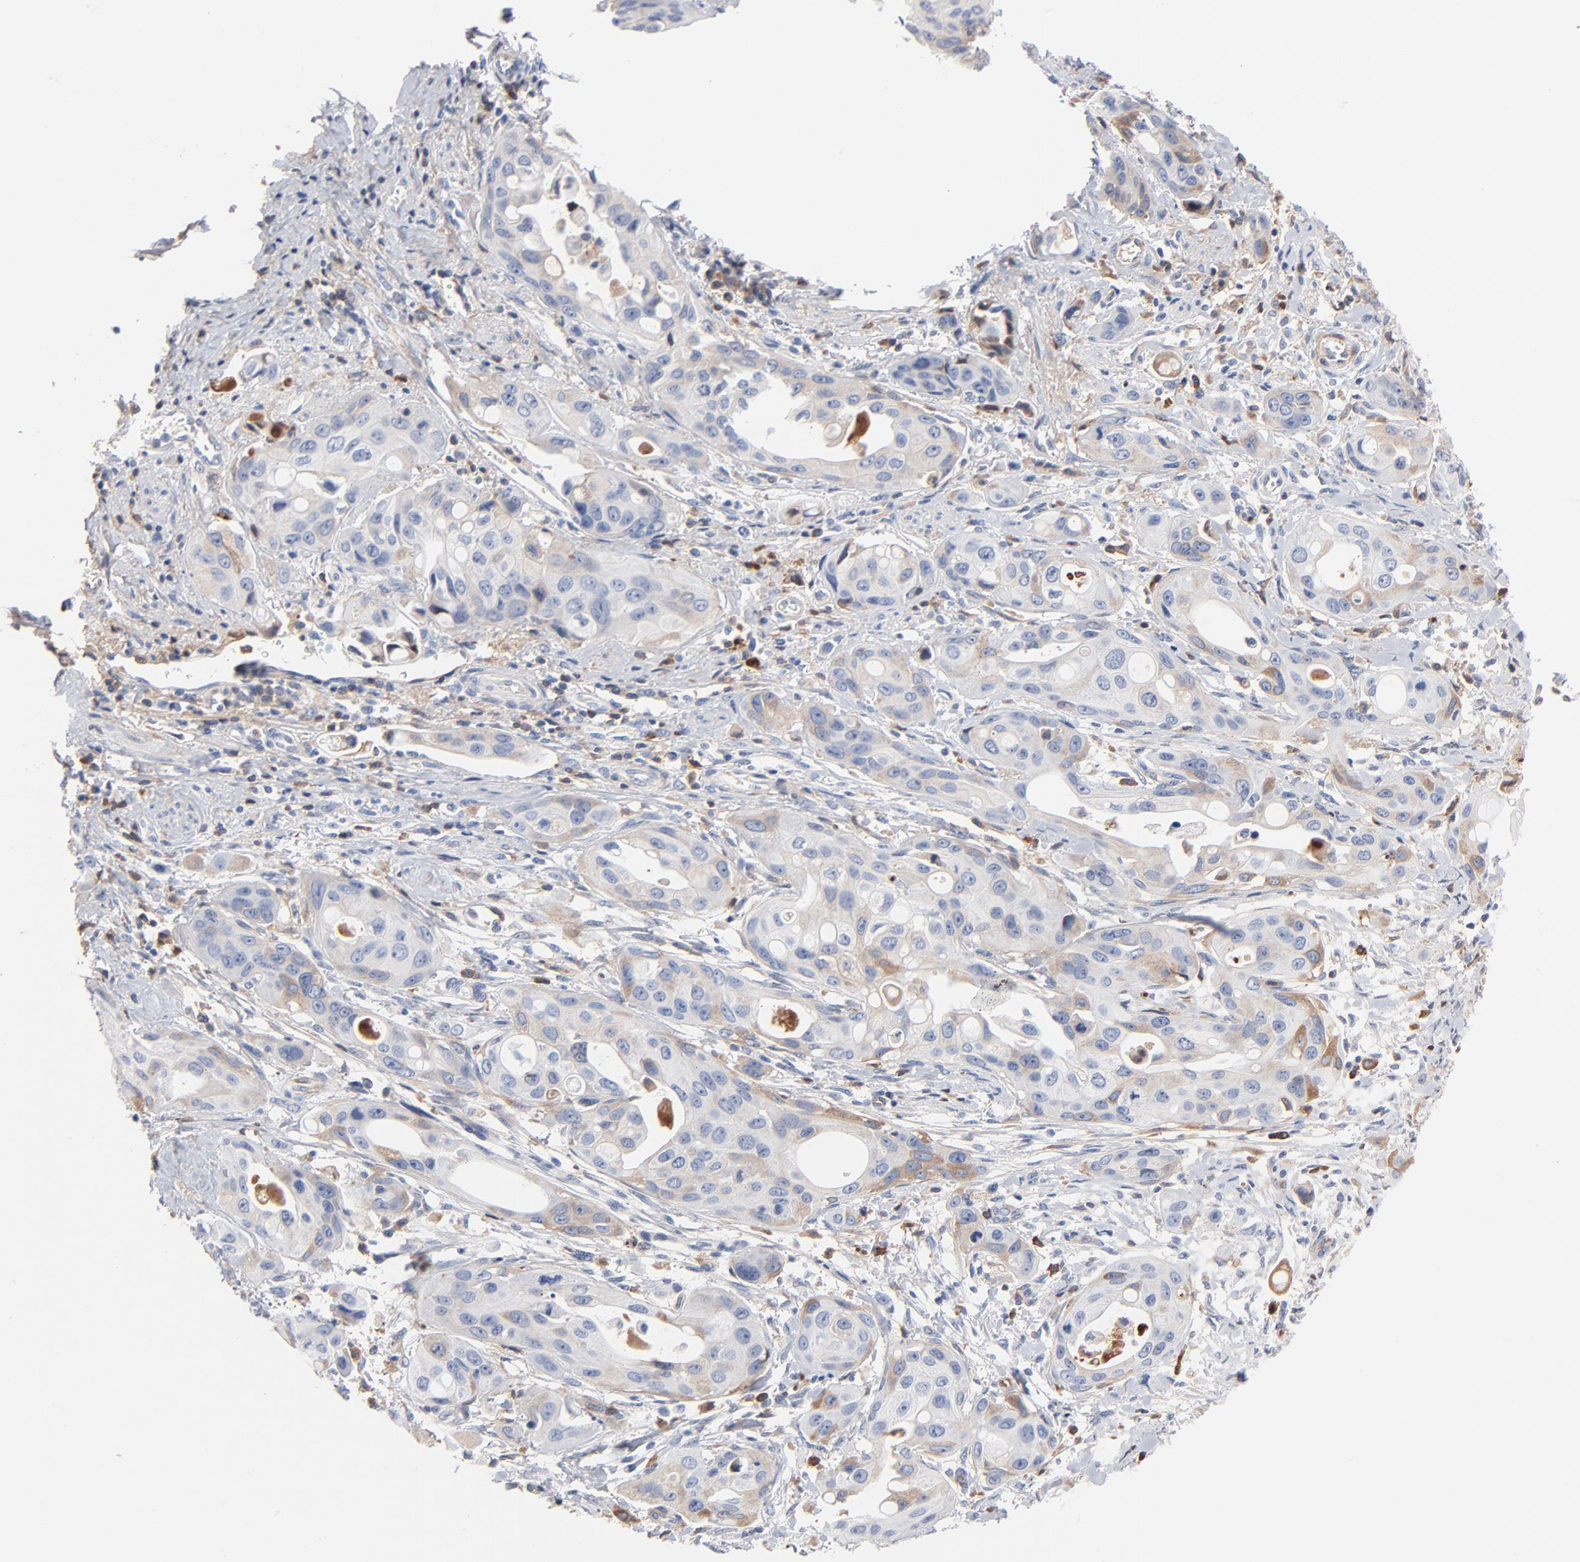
{"staining": {"intensity": "weak", "quantity": "<25%", "location": "cytoplasmic/membranous"}, "tissue": "pancreatic cancer", "cell_type": "Tumor cells", "image_type": "cancer", "snomed": [{"axis": "morphology", "description": "Adenocarcinoma, NOS"}, {"axis": "topography", "description": "Pancreas"}], "caption": "This is an IHC micrograph of human pancreatic cancer. There is no positivity in tumor cells.", "gene": "SERPINA4", "patient": {"sex": "female", "age": 60}}